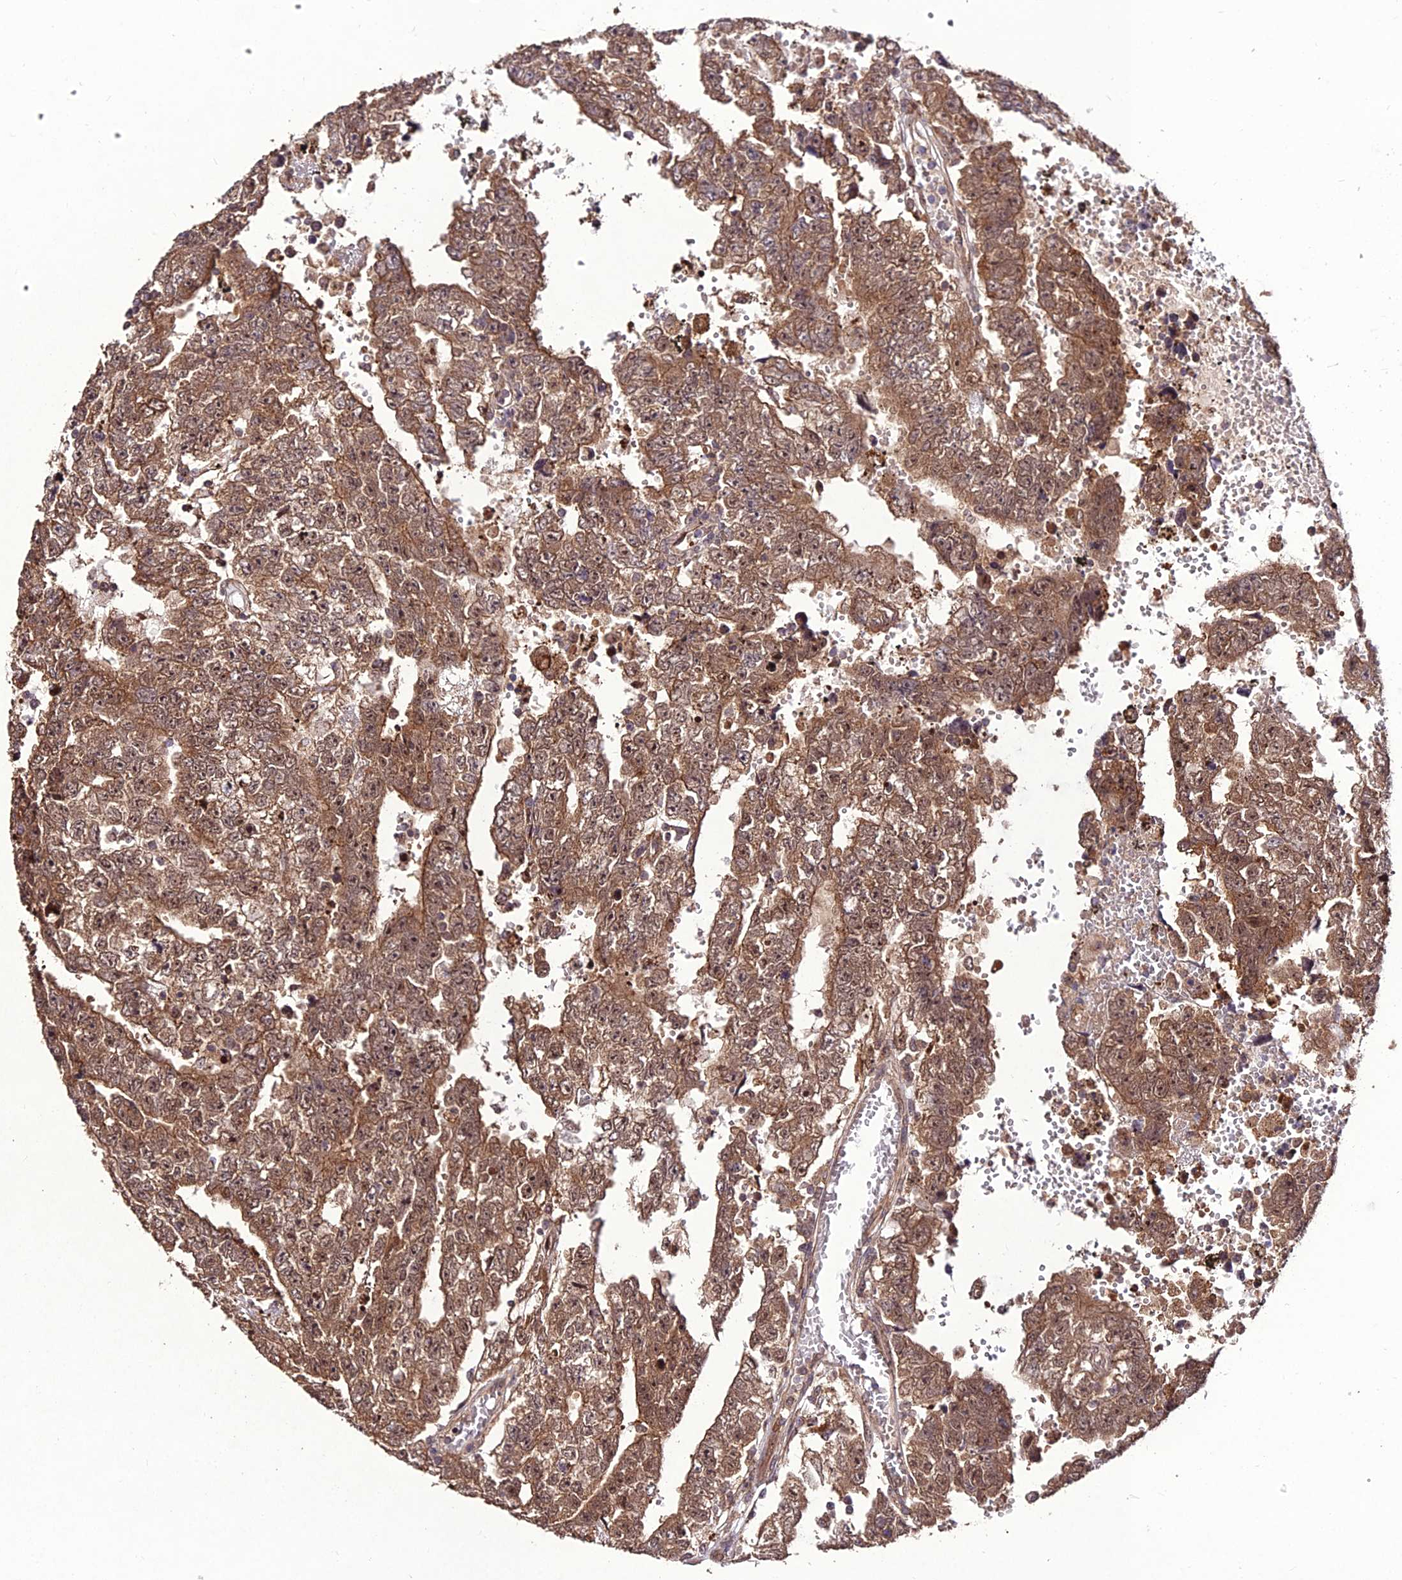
{"staining": {"intensity": "moderate", "quantity": ">75%", "location": "cytoplasmic/membranous,nuclear"}, "tissue": "testis cancer", "cell_type": "Tumor cells", "image_type": "cancer", "snomed": [{"axis": "morphology", "description": "Carcinoma, Embryonal, NOS"}, {"axis": "topography", "description": "Testis"}], "caption": "This is an image of immunohistochemistry staining of testis cancer, which shows moderate staining in the cytoplasmic/membranous and nuclear of tumor cells.", "gene": "ZNF766", "patient": {"sex": "male", "age": 25}}